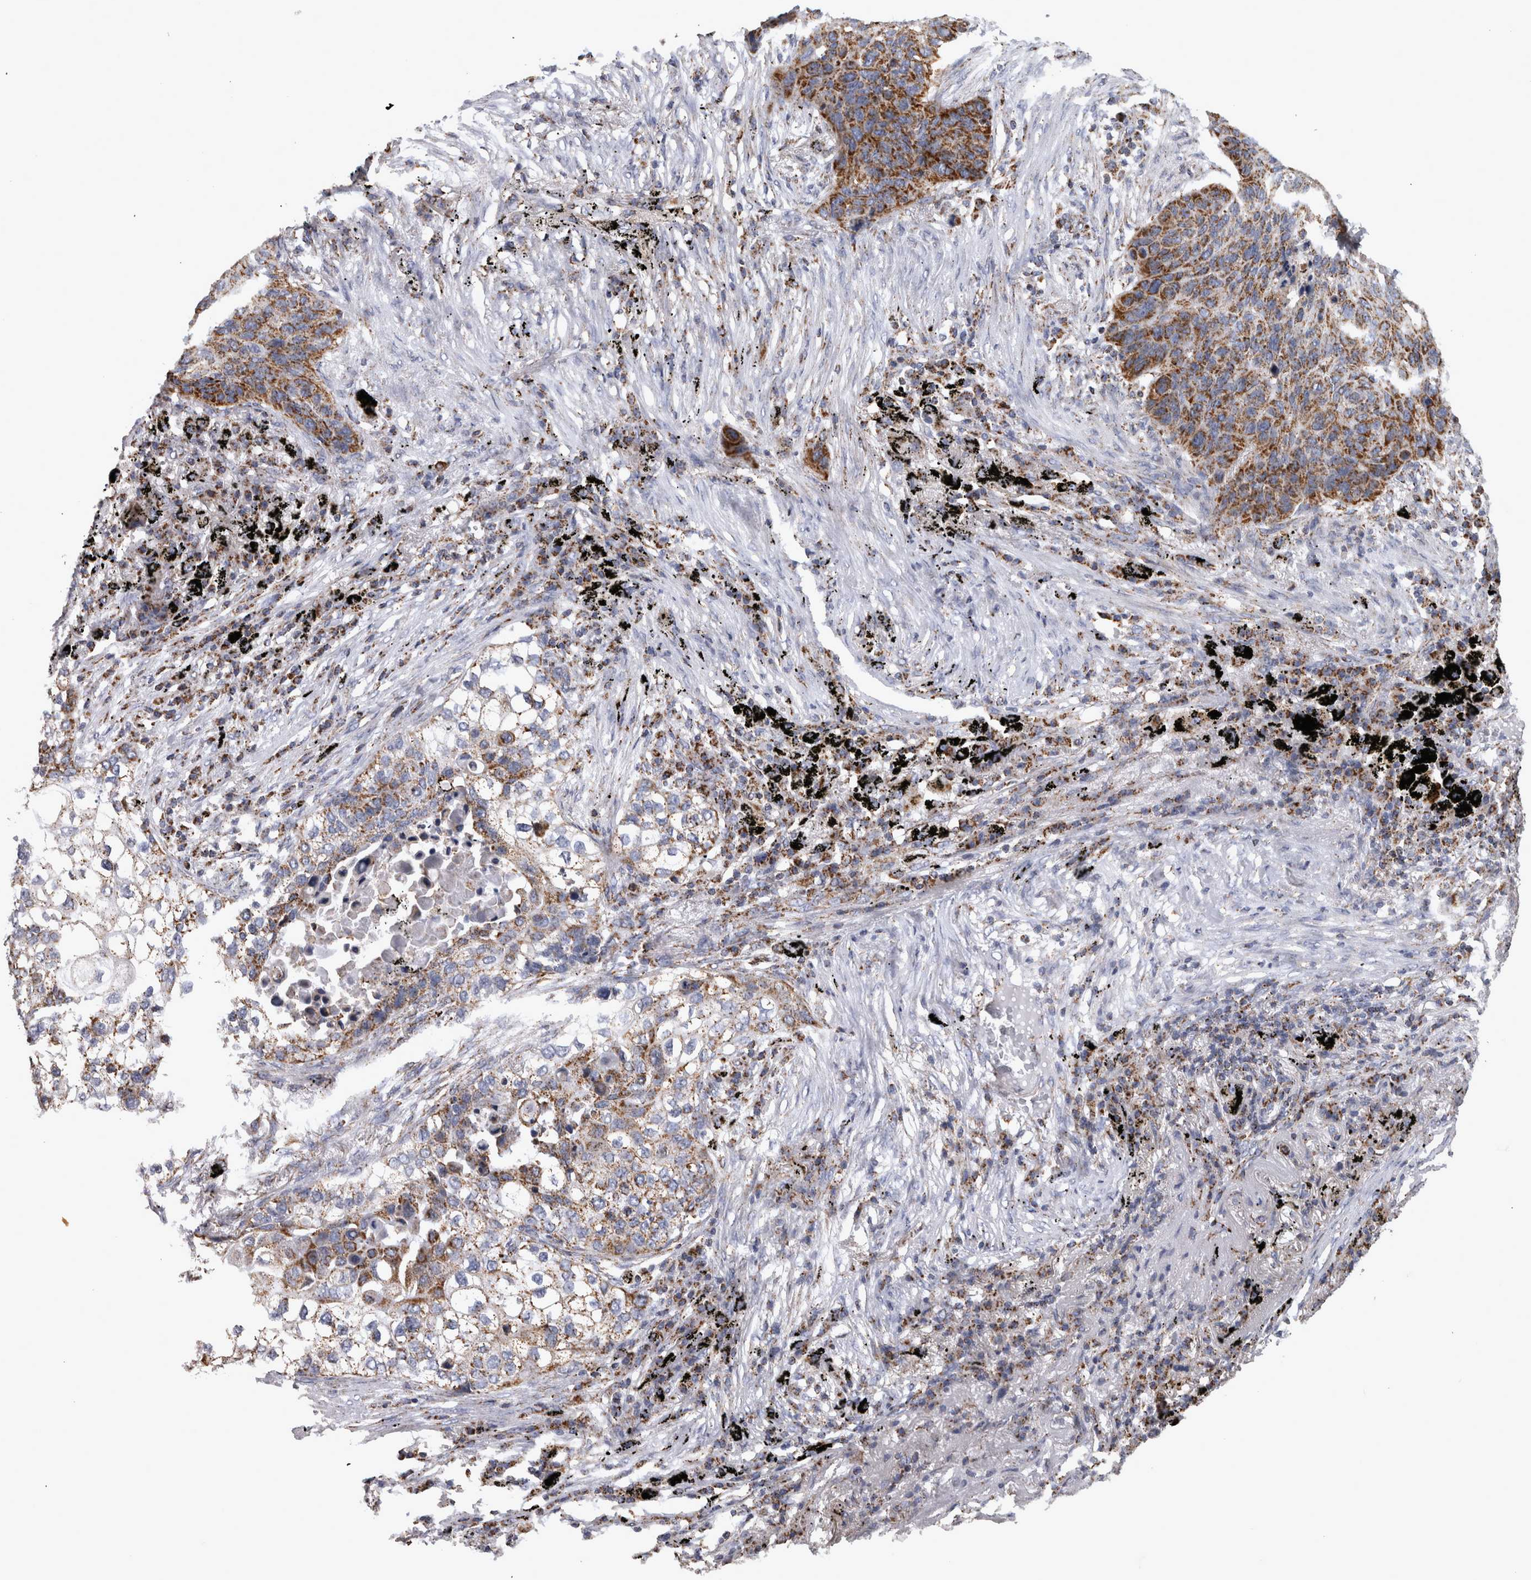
{"staining": {"intensity": "moderate", "quantity": ">75%", "location": "cytoplasmic/membranous"}, "tissue": "lung cancer", "cell_type": "Tumor cells", "image_type": "cancer", "snomed": [{"axis": "morphology", "description": "Squamous cell carcinoma, NOS"}, {"axis": "topography", "description": "Lung"}], "caption": "IHC image of lung cancer (squamous cell carcinoma) stained for a protein (brown), which shows medium levels of moderate cytoplasmic/membranous staining in about >75% of tumor cells.", "gene": "MDH2", "patient": {"sex": "female", "age": 63}}